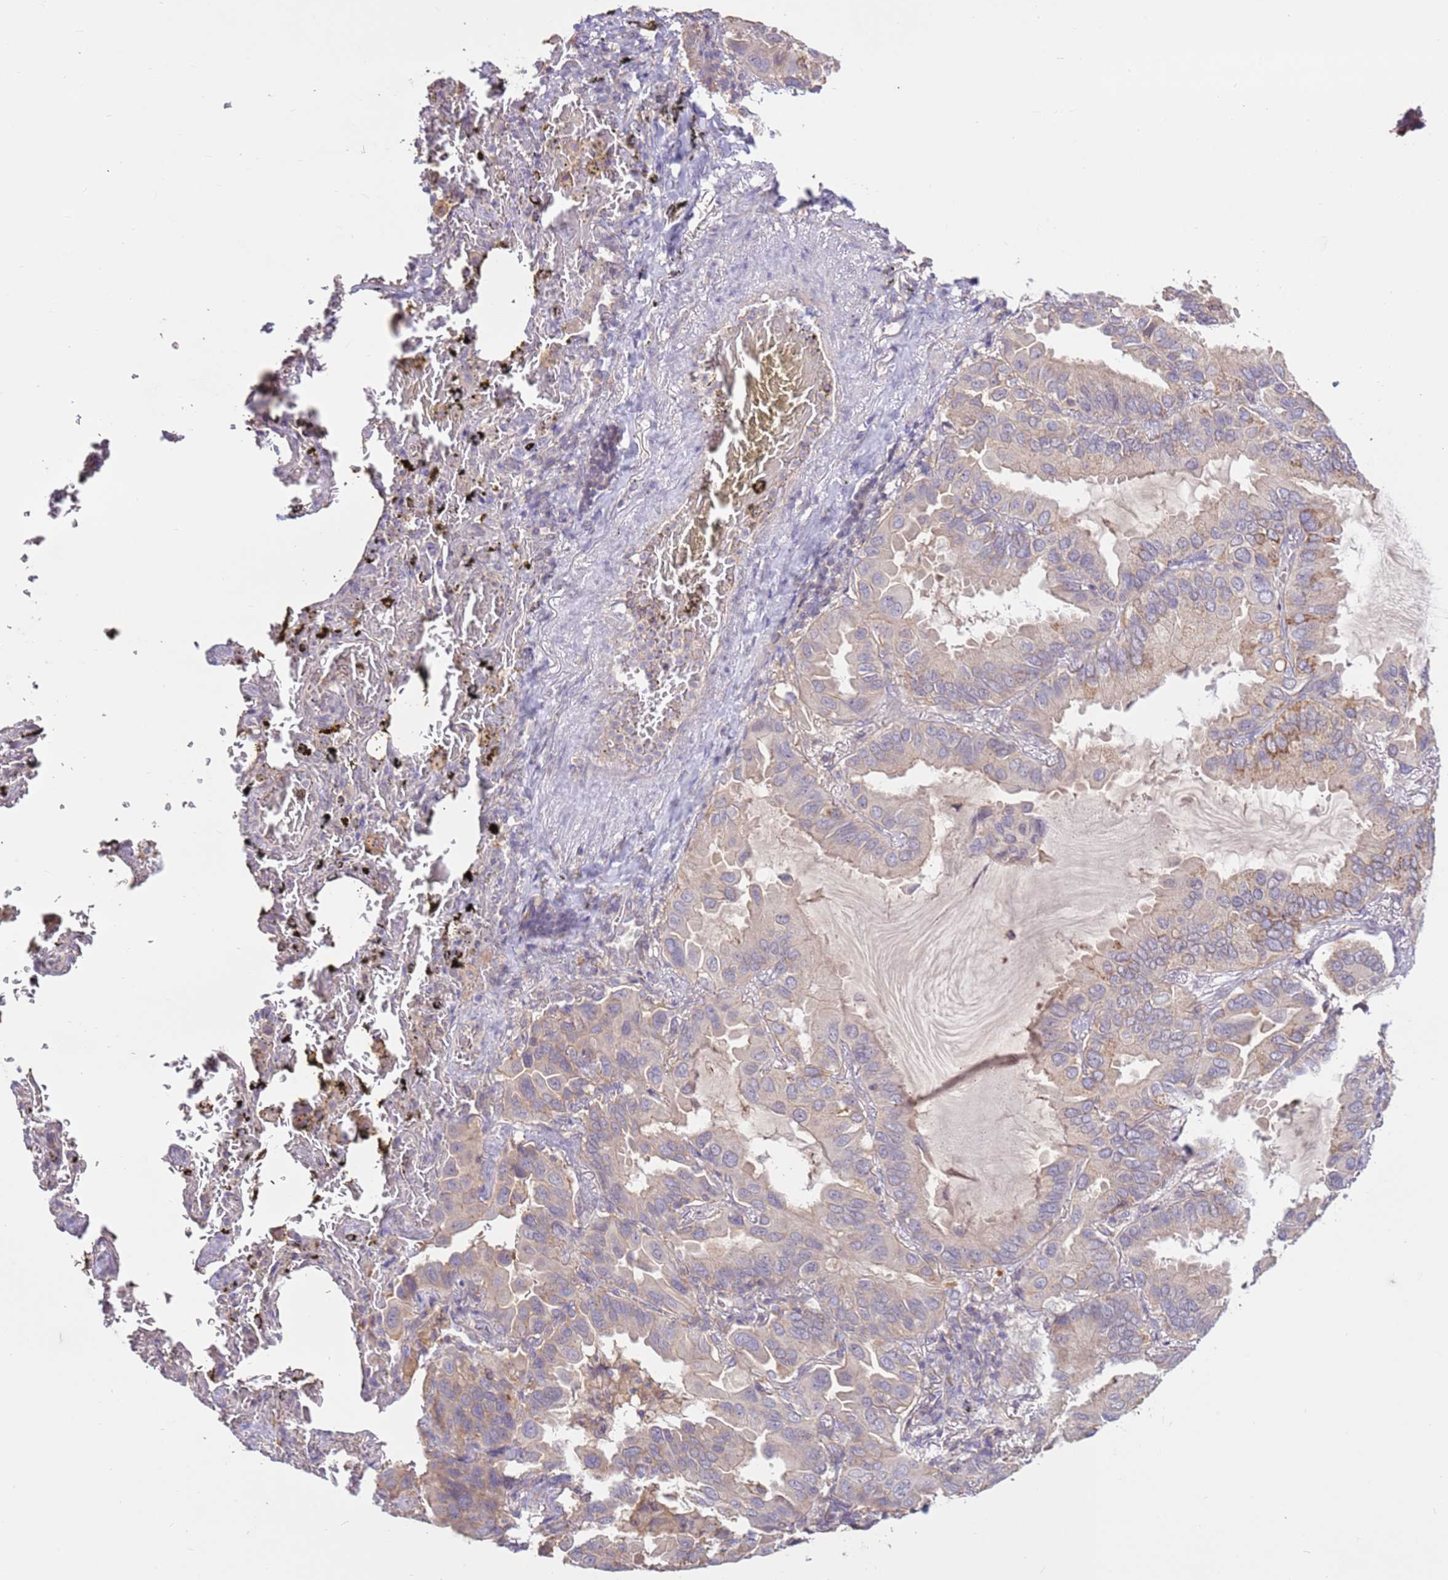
{"staining": {"intensity": "negative", "quantity": "none", "location": "none"}, "tissue": "lung cancer", "cell_type": "Tumor cells", "image_type": "cancer", "snomed": [{"axis": "morphology", "description": "Adenocarcinoma, NOS"}, {"axis": "topography", "description": "Lung"}], "caption": "Histopathology image shows no significant protein expression in tumor cells of lung cancer.", "gene": "EVA1B", "patient": {"sex": "male", "age": 64}}